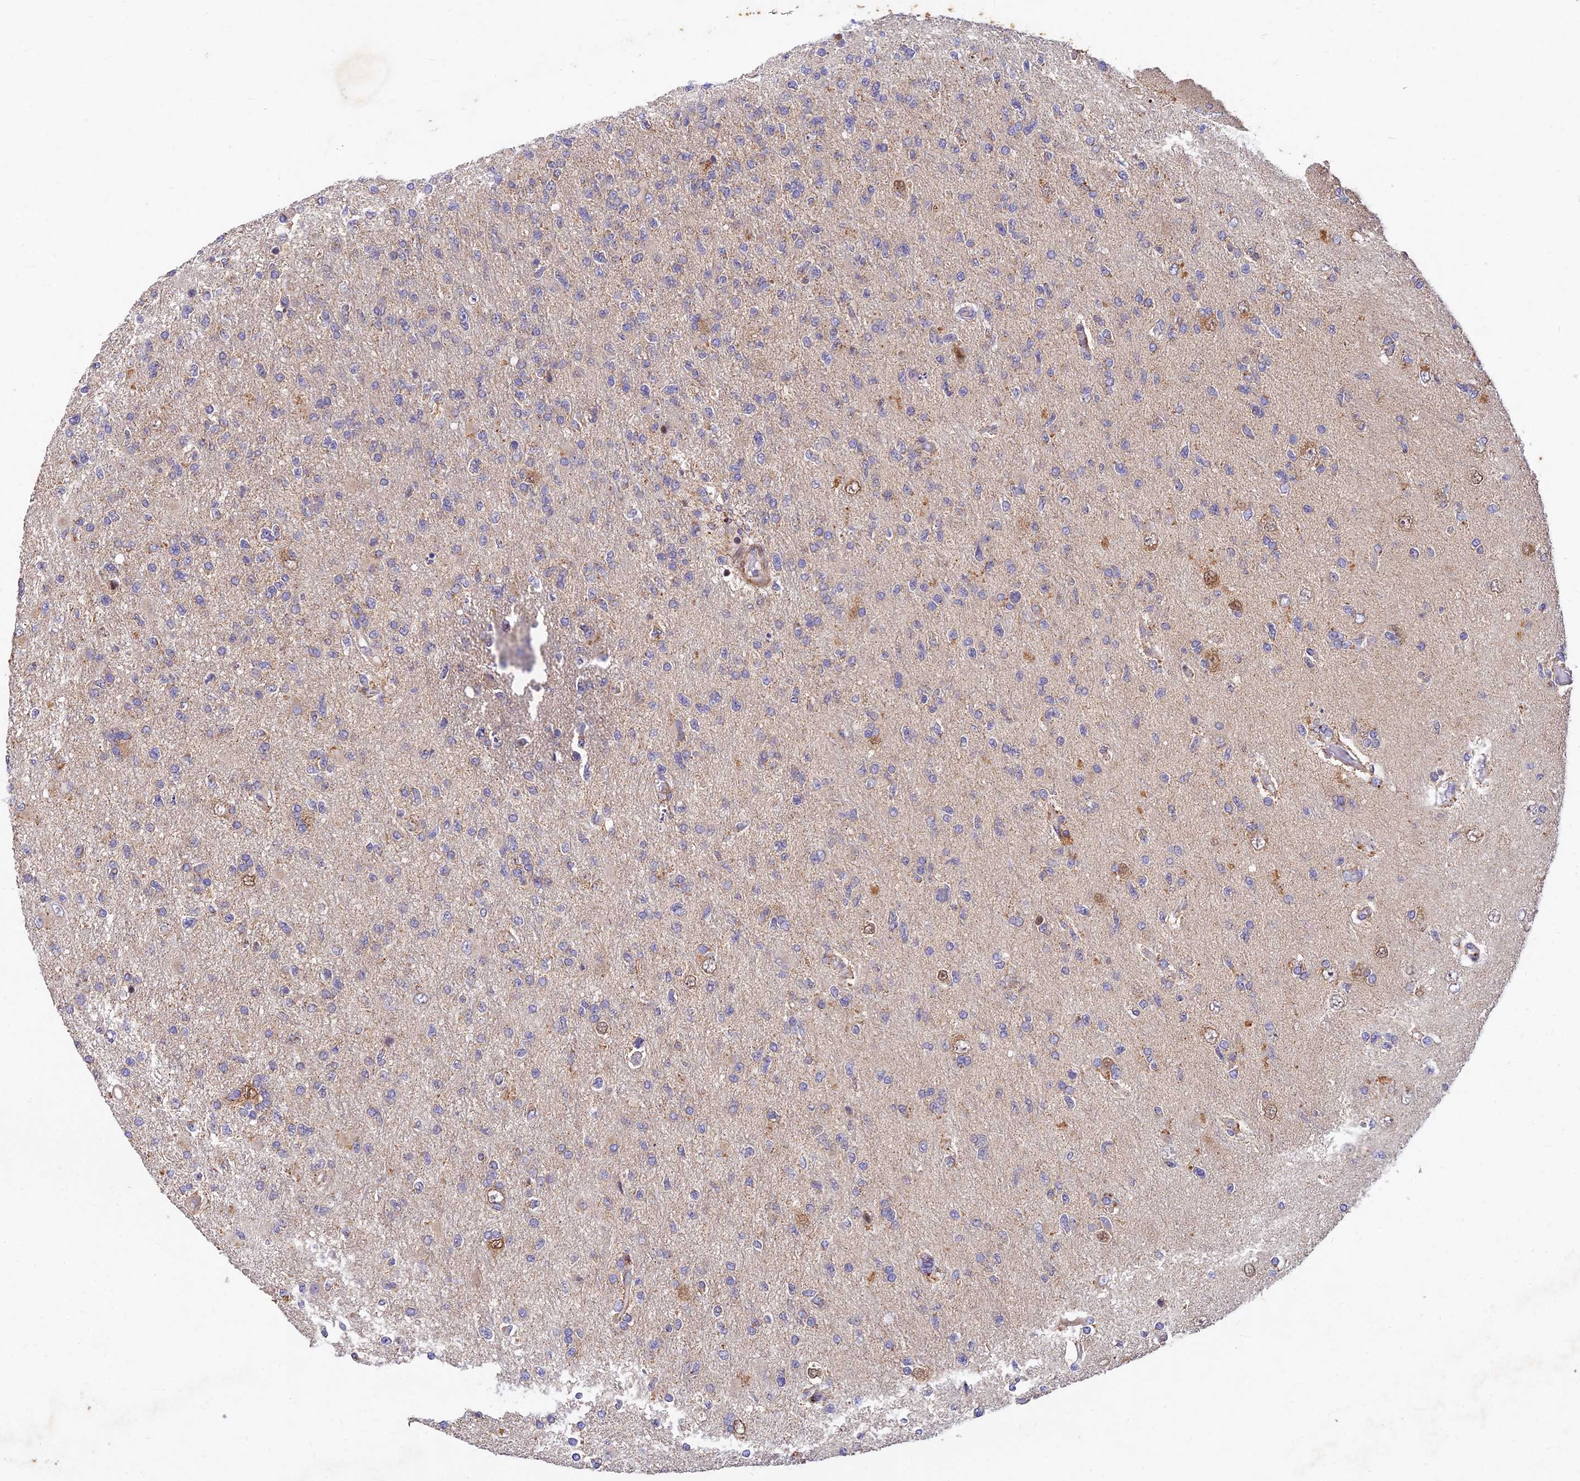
{"staining": {"intensity": "moderate", "quantity": "<25%", "location": "cytoplasmic/membranous,nuclear"}, "tissue": "glioma", "cell_type": "Tumor cells", "image_type": "cancer", "snomed": [{"axis": "morphology", "description": "Glioma, malignant, High grade"}, {"axis": "topography", "description": "Brain"}], "caption": "Malignant glioma (high-grade) stained with a protein marker shows moderate staining in tumor cells.", "gene": "RELCH", "patient": {"sex": "male", "age": 56}}